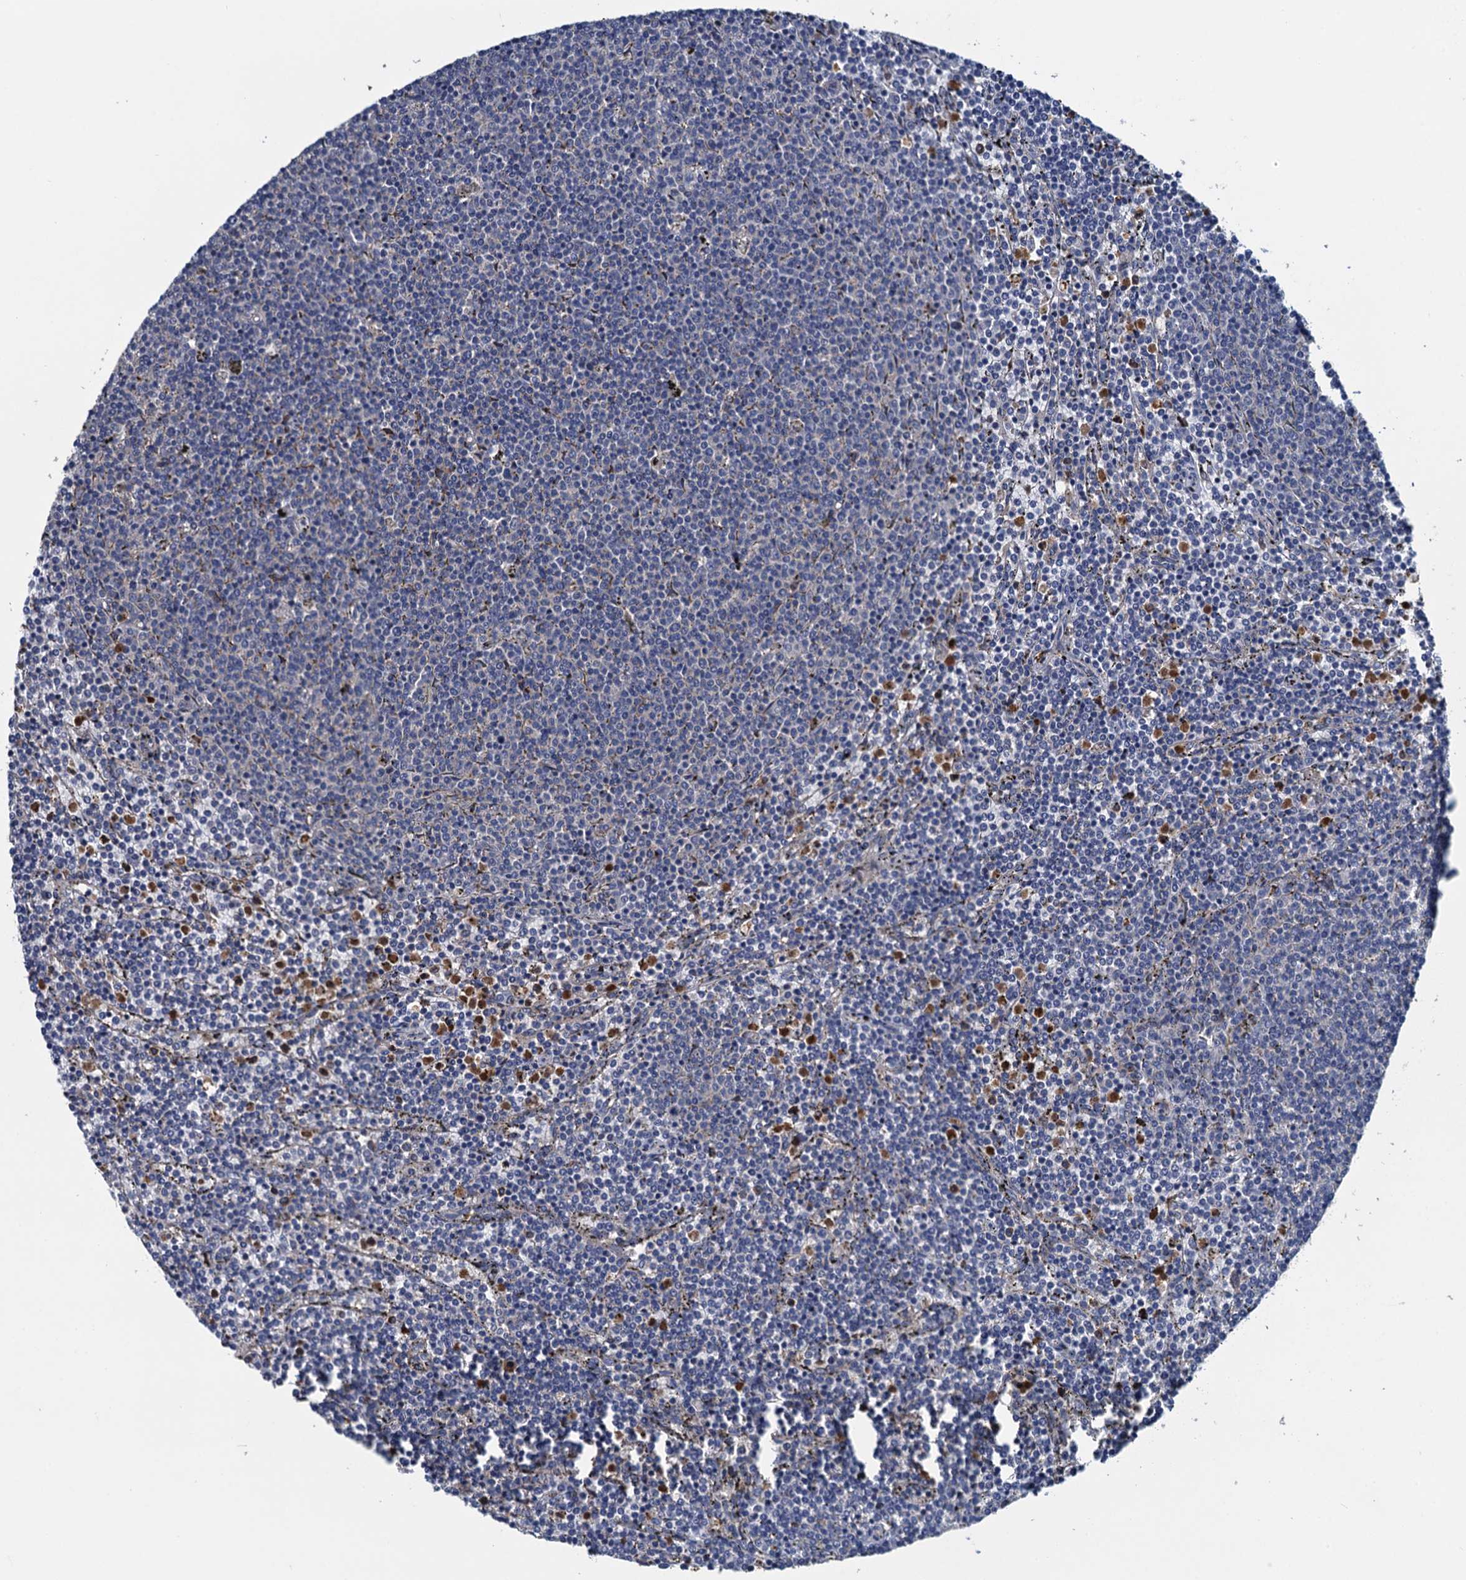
{"staining": {"intensity": "negative", "quantity": "none", "location": "none"}, "tissue": "lymphoma", "cell_type": "Tumor cells", "image_type": "cancer", "snomed": [{"axis": "morphology", "description": "Malignant lymphoma, non-Hodgkin's type, Low grade"}, {"axis": "topography", "description": "Spleen"}], "caption": "Immunohistochemical staining of low-grade malignant lymphoma, non-Hodgkin's type demonstrates no significant positivity in tumor cells.", "gene": "ADCY9", "patient": {"sex": "female", "age": 50}}